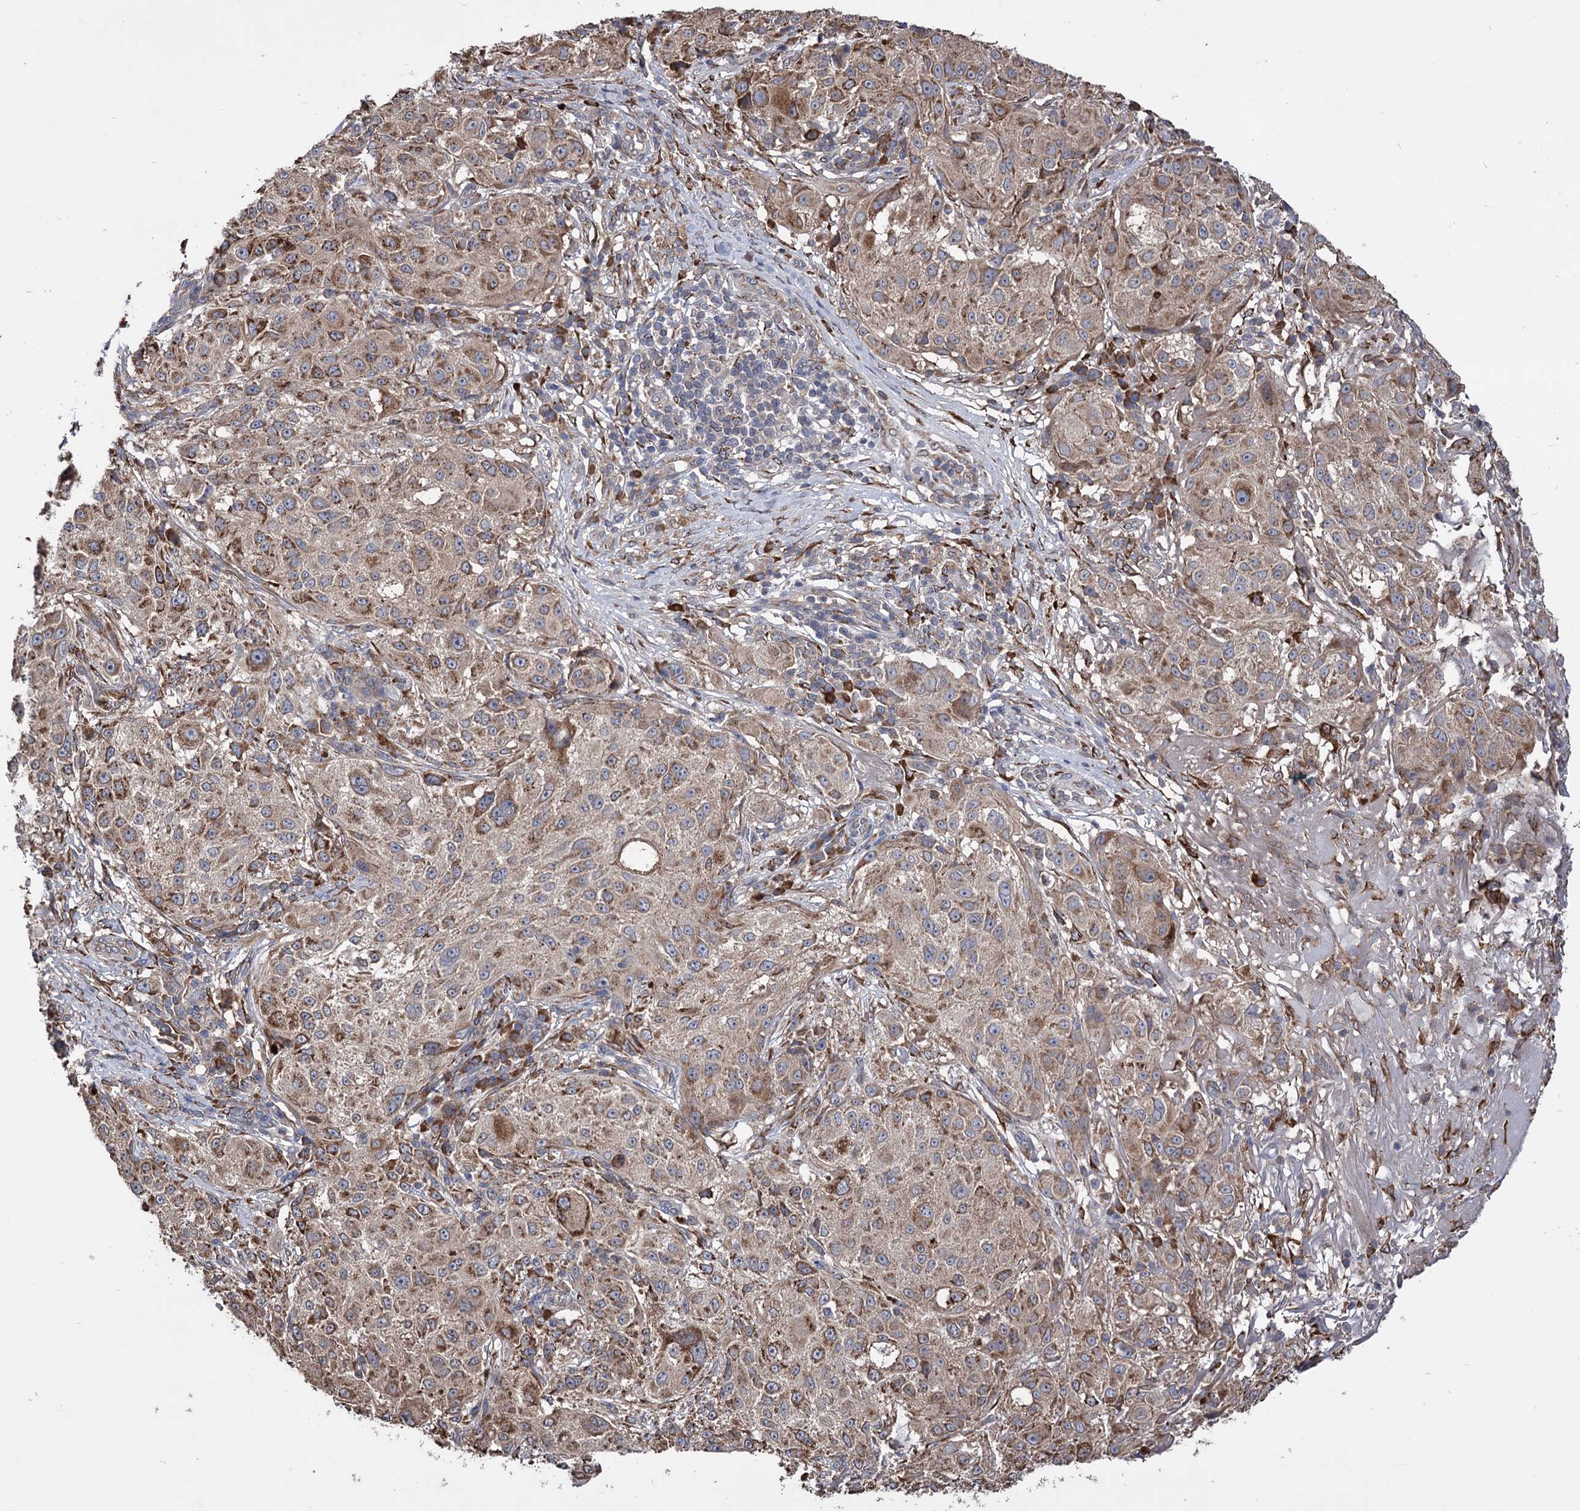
{"staining": {"intensity": "moderate", "quantity": ">75%", "location": "cytoplasmic/membranous"}, "tissue": "melanoma", "cell_type": "Tumor cells", "image_type": "cancer", "snomed": [{"axis": "morphology", "description": "Necrosis, NOS"}, {"axis": "morphology", "description": "Malignant melanoma, NOS"}, {"axis": "topography", "description": "Skin"}], "caption": "An image of malignant melanoma stained for a protein shows moderate cytoplasmic/membranous brown staining in tumor cells.", "gene": "CDAN1", "patient": {"sex": "female", "age": 87}}